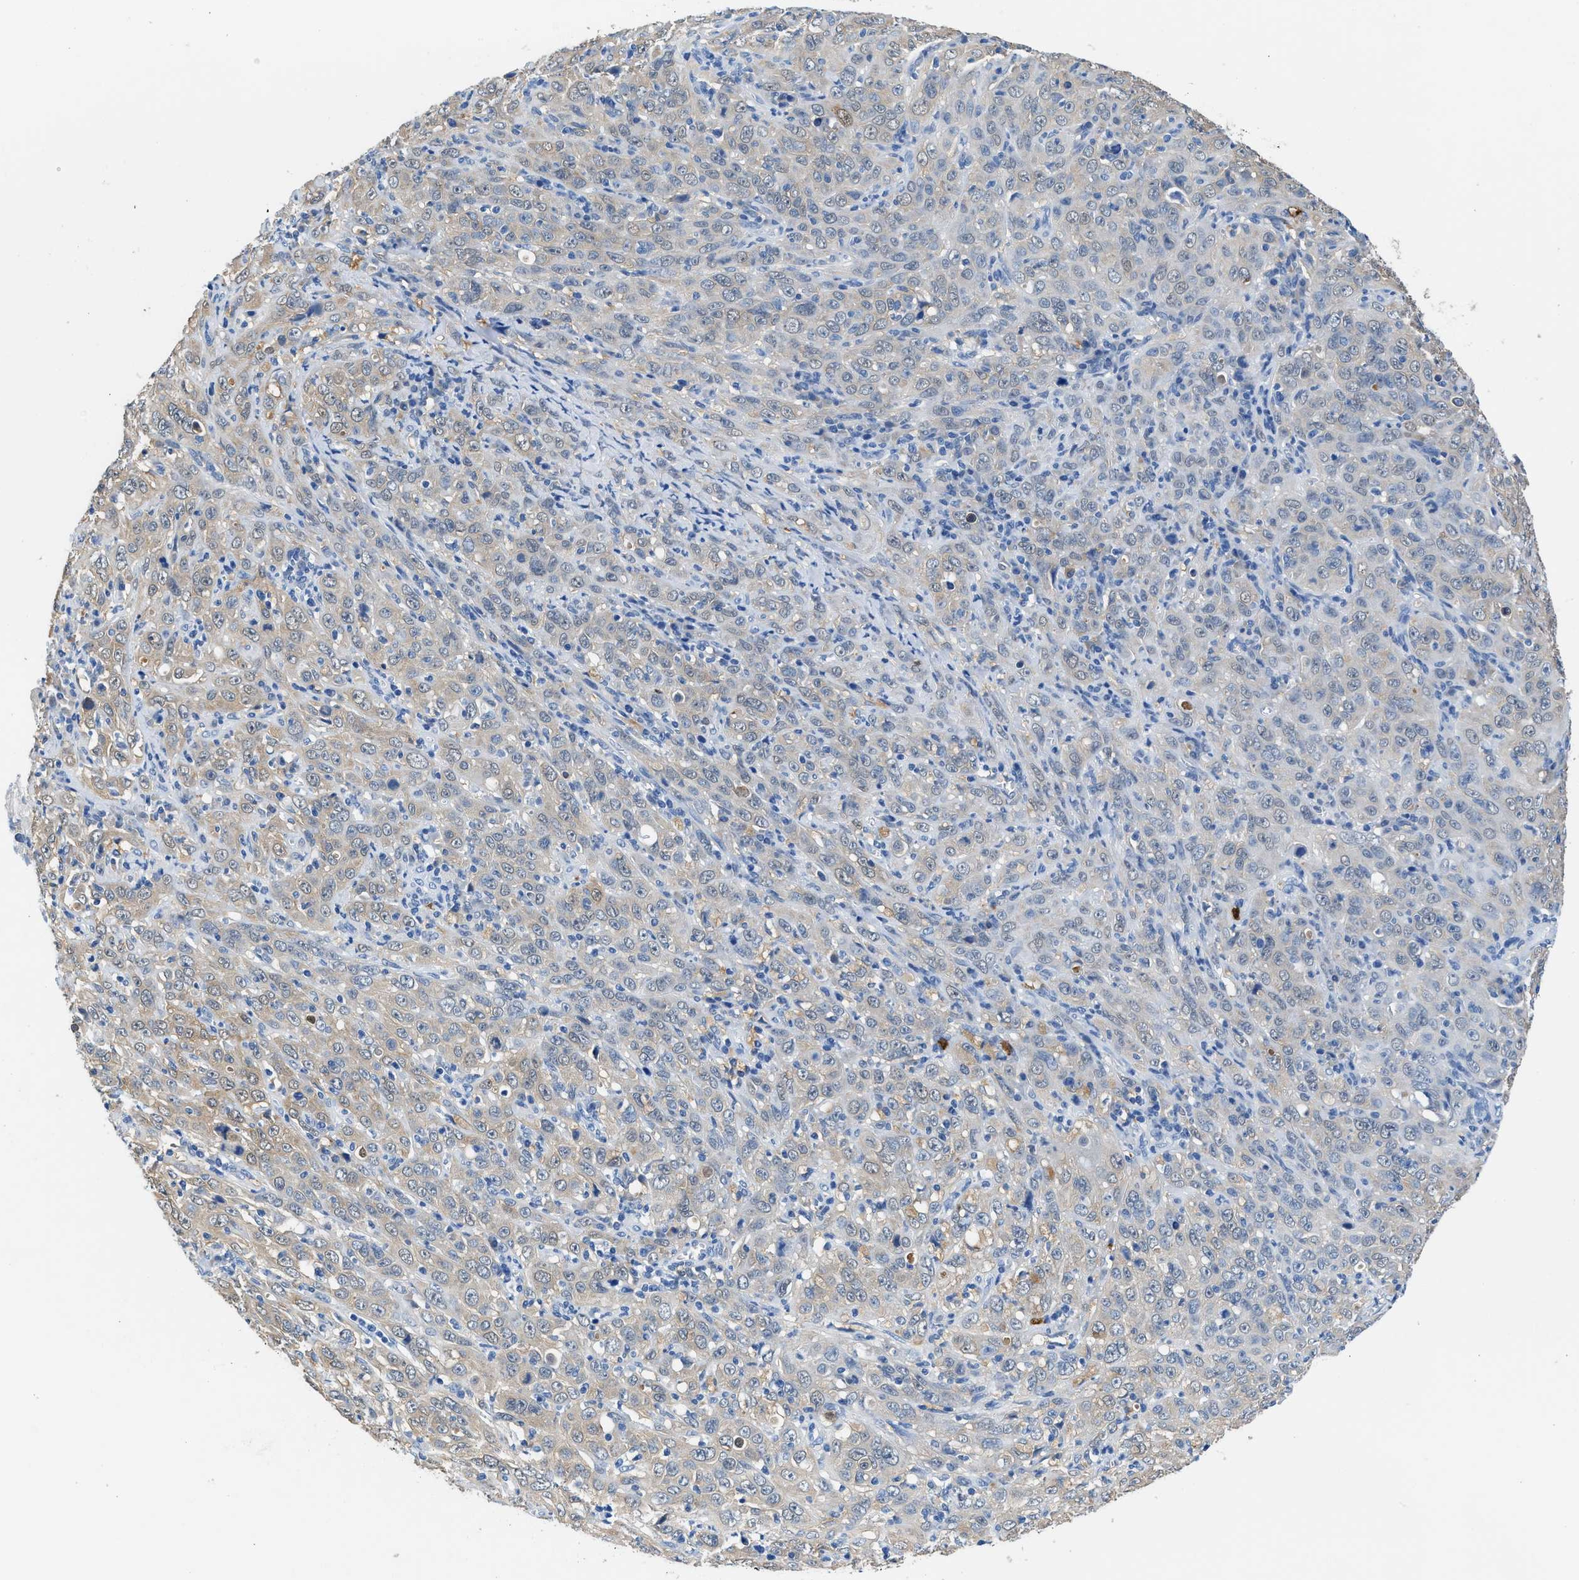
{"staining": {"intensity": "weak", "quantity": "<25%", "location": "cytoplasmic/membranous"}, "tissue": "cervical cancer", "cell_type": "Tumor cells", "image_type": "cancer", "snomed": [{"axis": "morphology", "description": "Squamous cell carcinoma, NOS"}, {"axis": "topography", "description": "Cervix"}], "caption": "IHC micrograph of cervical cancer (squamous cell carcinoma) stained for a protein (brown), which exhibits no positivity in tumor cells.", "gene": "FADS6", "patient": {"sex": "female", "age": 46}}